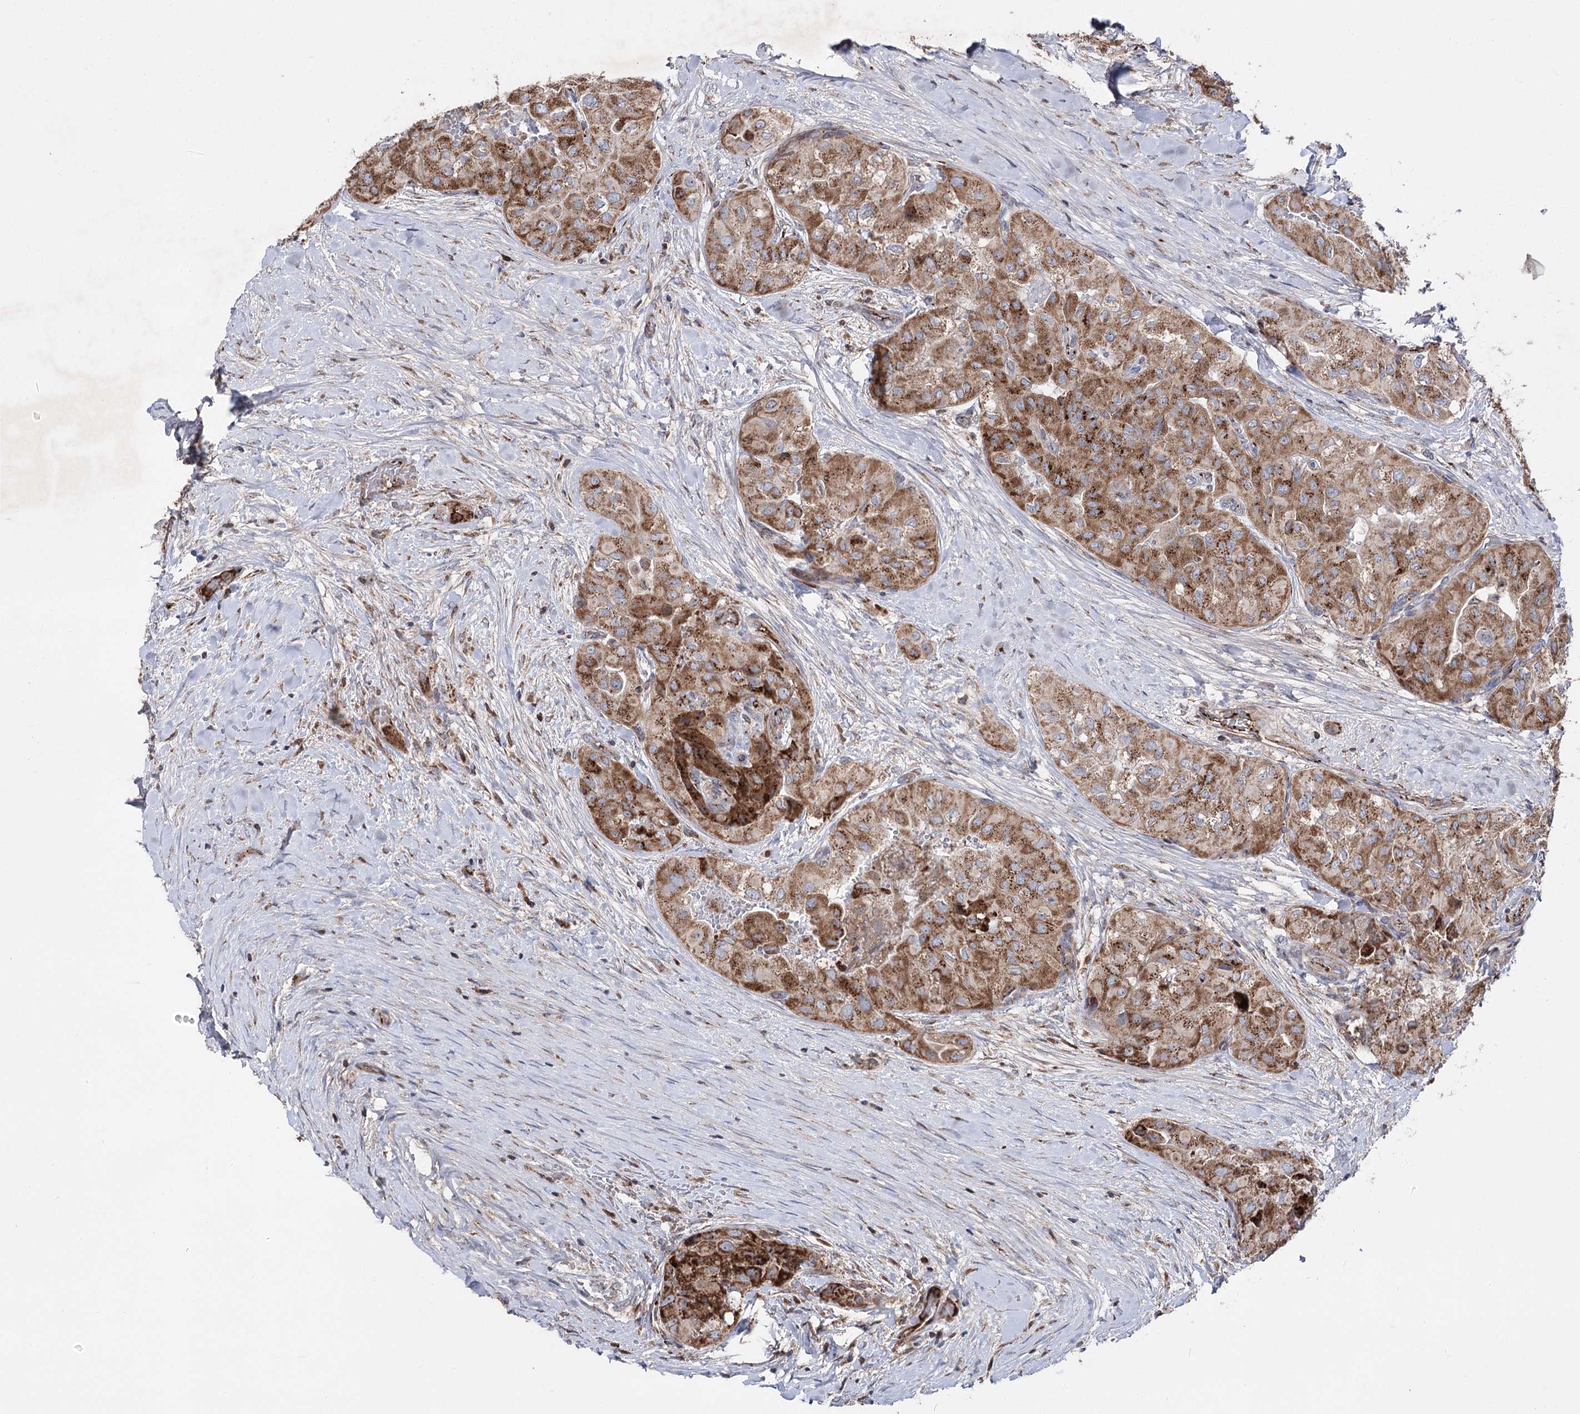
{"staining": {"intensity": "moderate", "quantity": ">75%", "location": "cytoplasmic/membranous"}, "tissue": "thyroid cancer", "cell_type": "Tumor cells", "image_type": "cancer", "snomed": [{"axis": "morphology", "description": "Papillary adenocarcinoma, NOS"}, {"axis": "topography", "description": "Thyroid gland"}], "caption": "This is an image of immunohistochemistry staining of thyroid papillary adenocarcinoma, which shows moderate staining in the cytoplasmic/membranous of tumor cells.", "gene": "ARHGAP20", "patient": {"sex": "female", "age": 59}}